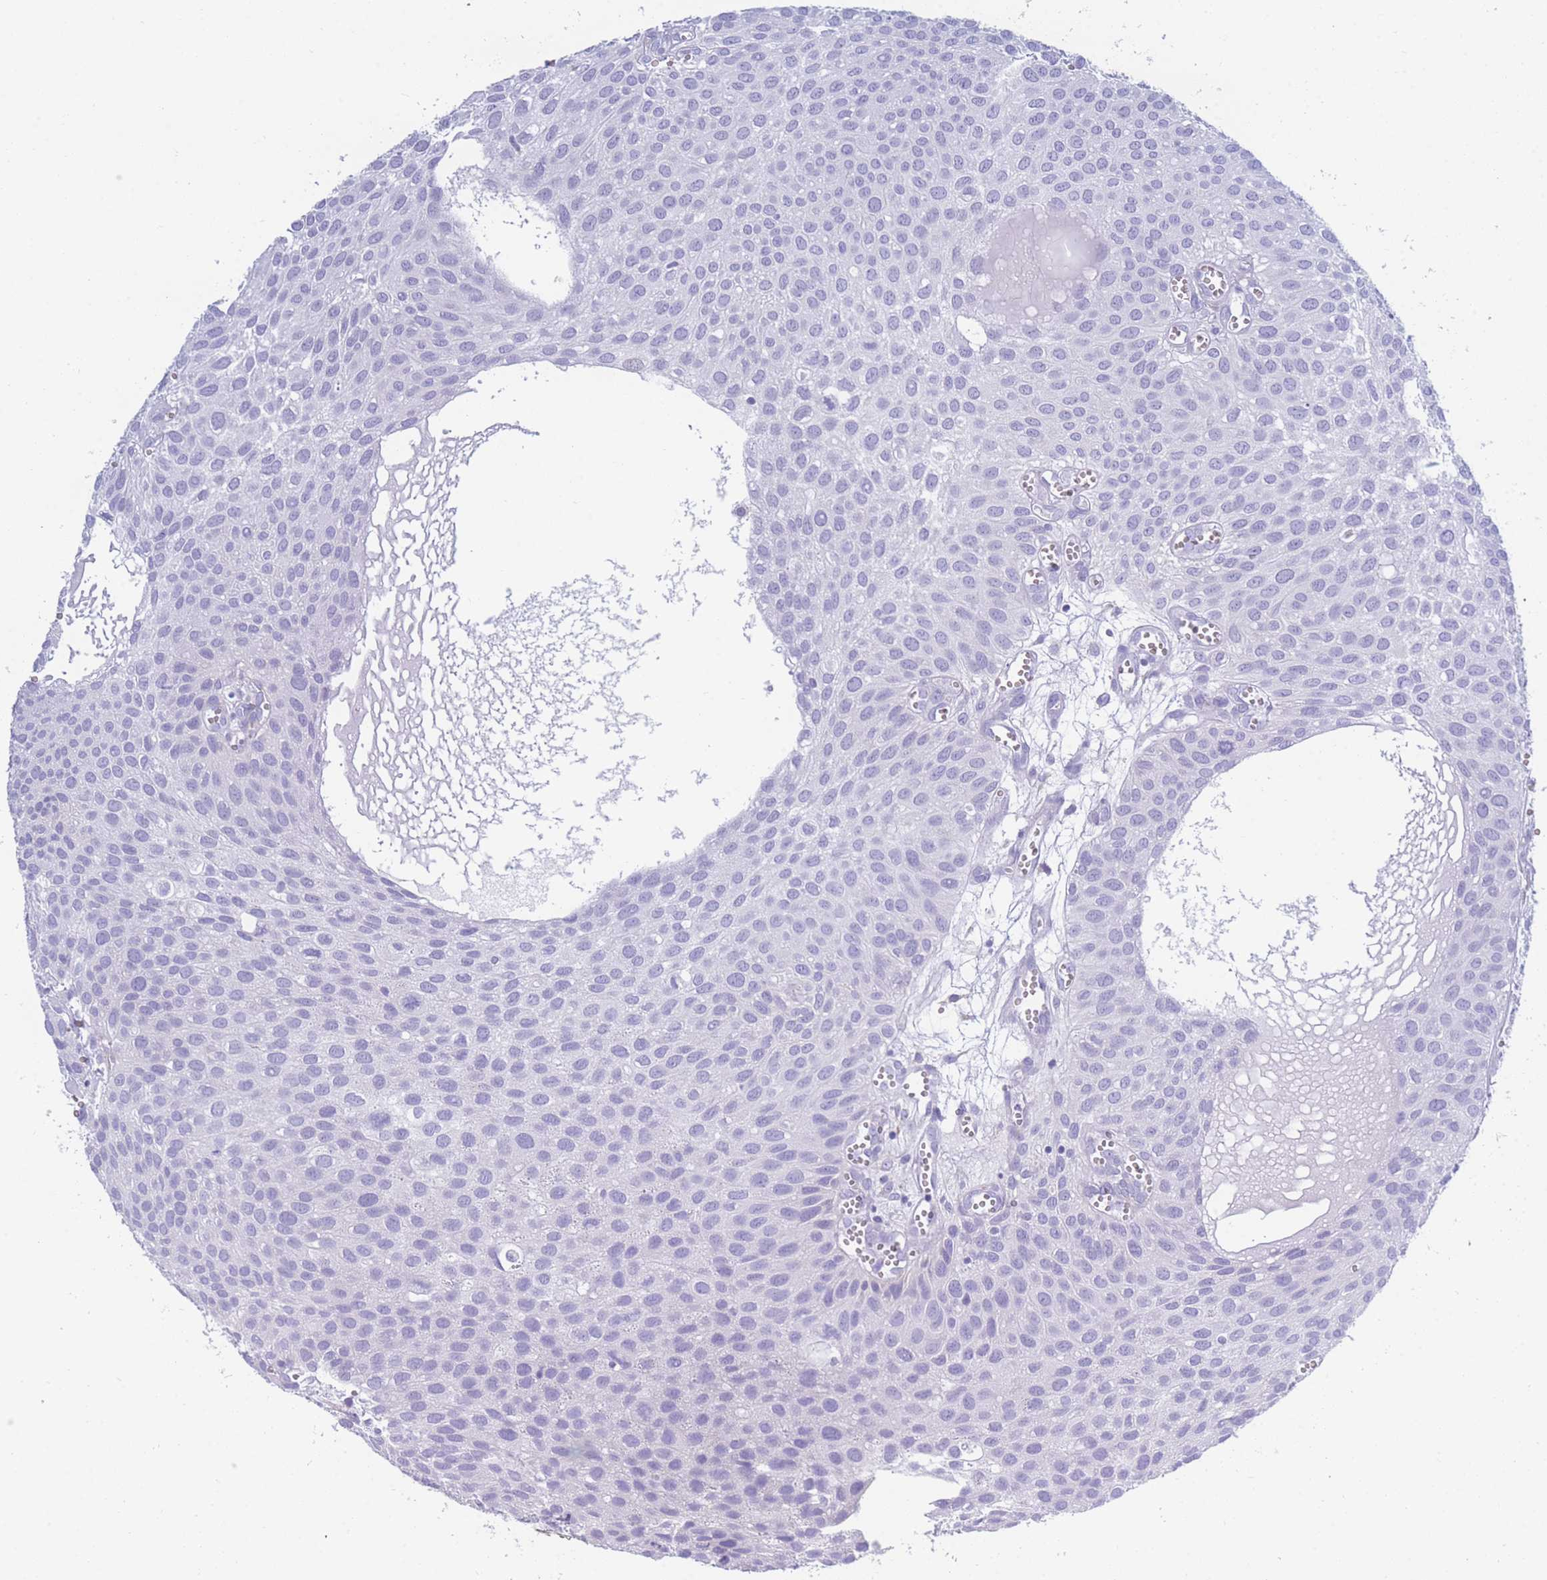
{"staining": {"intensity": "negative", "quantity": "none", "location": "none"}, "tissue": "urothelial cancer", "cell_type": "Tumor cells", "image_type": "cancer", "snomed": [{"axis": "morphology", "description": "Urothelial carcinoma, Low grade"}, {"axis": "topography", "description": "Urinary bladder"}], "caption": "The histopathology image displays no significant positivity in tumor cells of urothelial cancer.", "gene": "XKR8", "patient": {"sex": "male", "age": 88}}